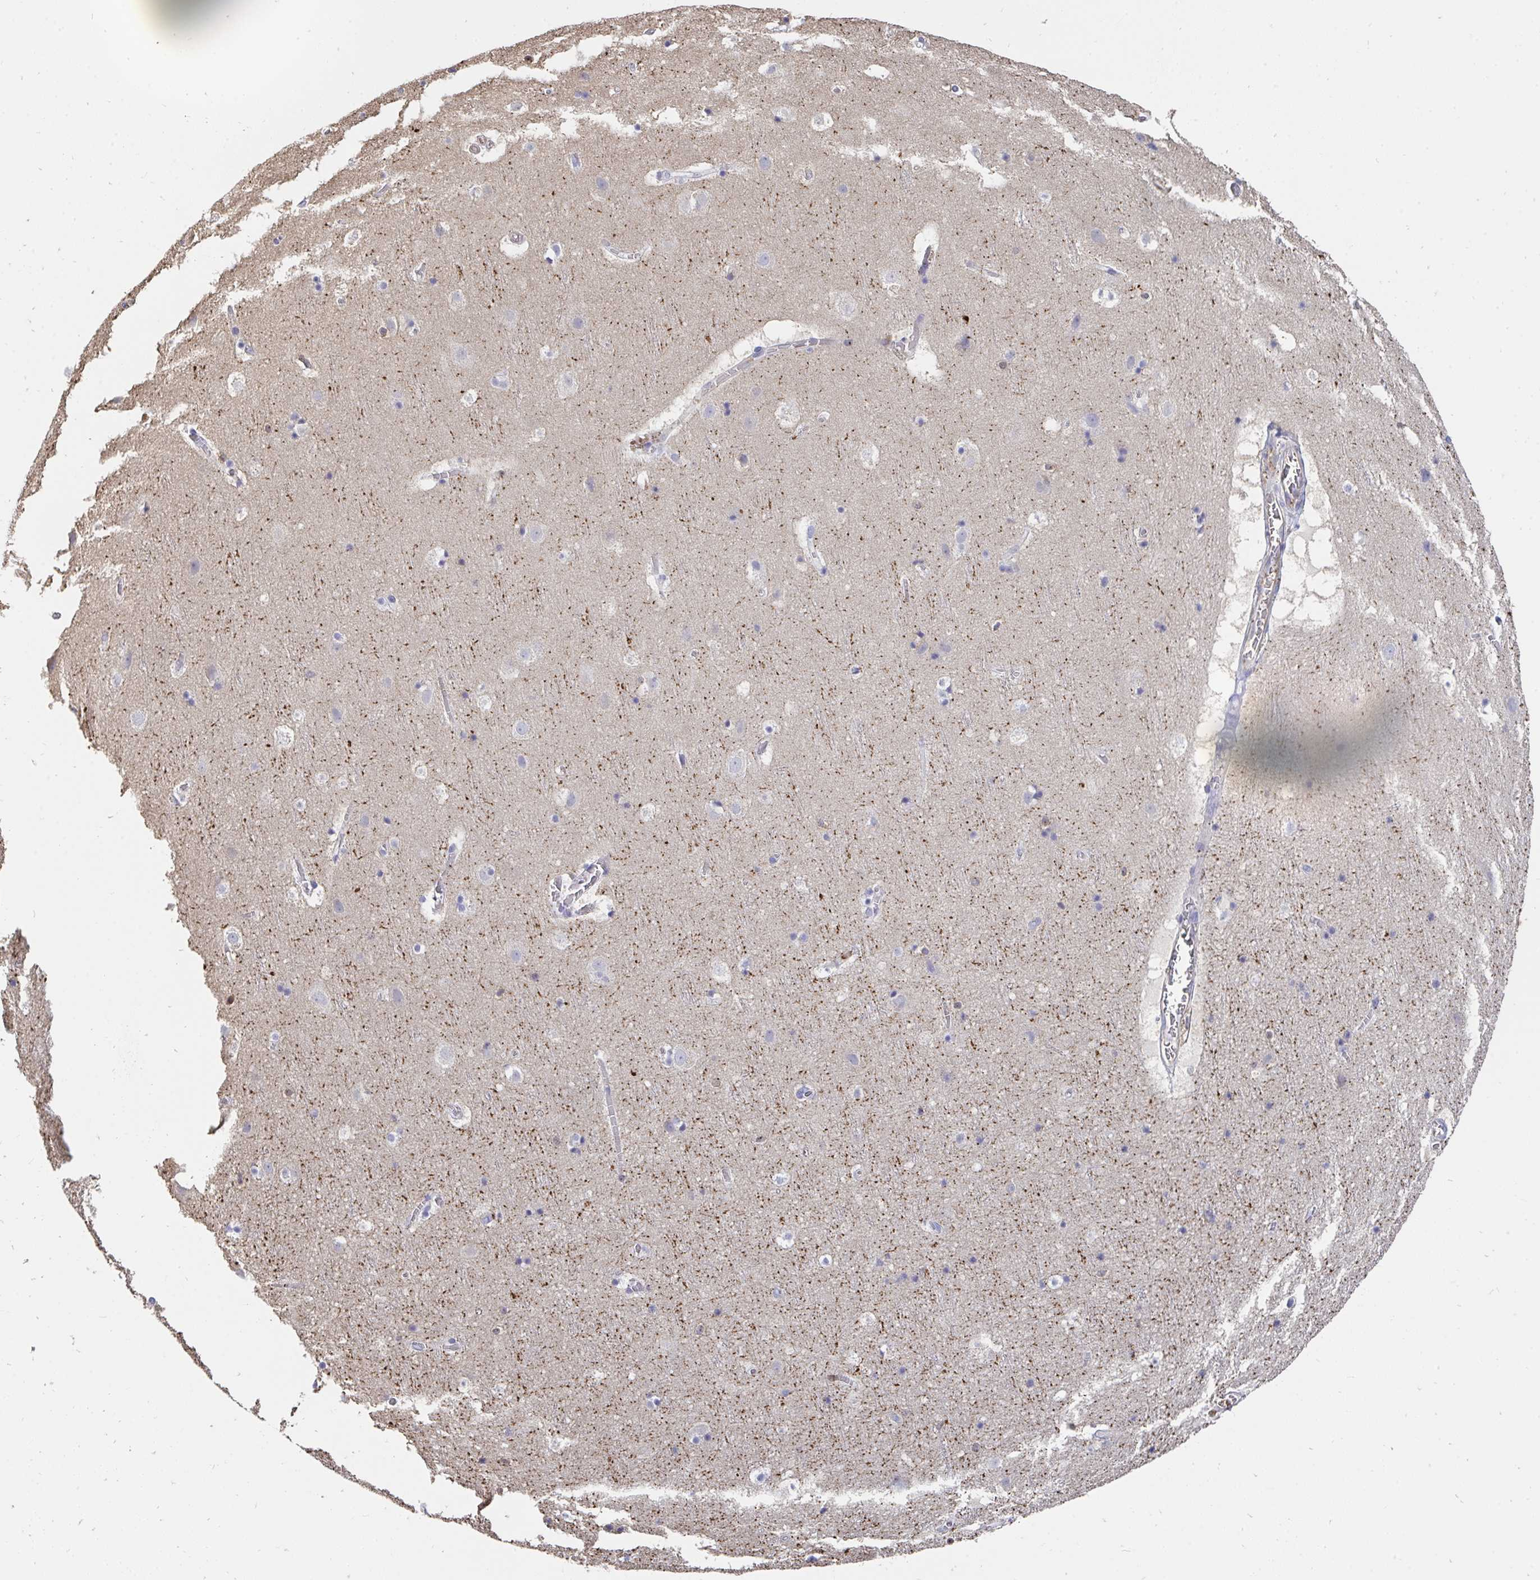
{"staining": {"intensity": "negative", "quantity": "none", "location": "none"}, "tissue": "cerebral cortex", "cell_type": "Endothelial cells", "image_type": "normal", "snomed": [{"axis": "morphology", "description": "Normal tissue, NOS"}, {"axis": "topography", "description": "Cerebral cortex"}], "caption": "DAB (3,3'-diaminobenzidine) immunohistochemical staining of unremarkable human cerebral cortex displays no significant staining in endothelial cells. The staining was performed using DAB (3,3'-diaminobenzidine) to visualize the protein expression in brown, while the nuclei were stained in blue with hematoxylin (Magnification: 20x).", "gene": "CFL1", "patient": {"sex": "female", "age": 42}}